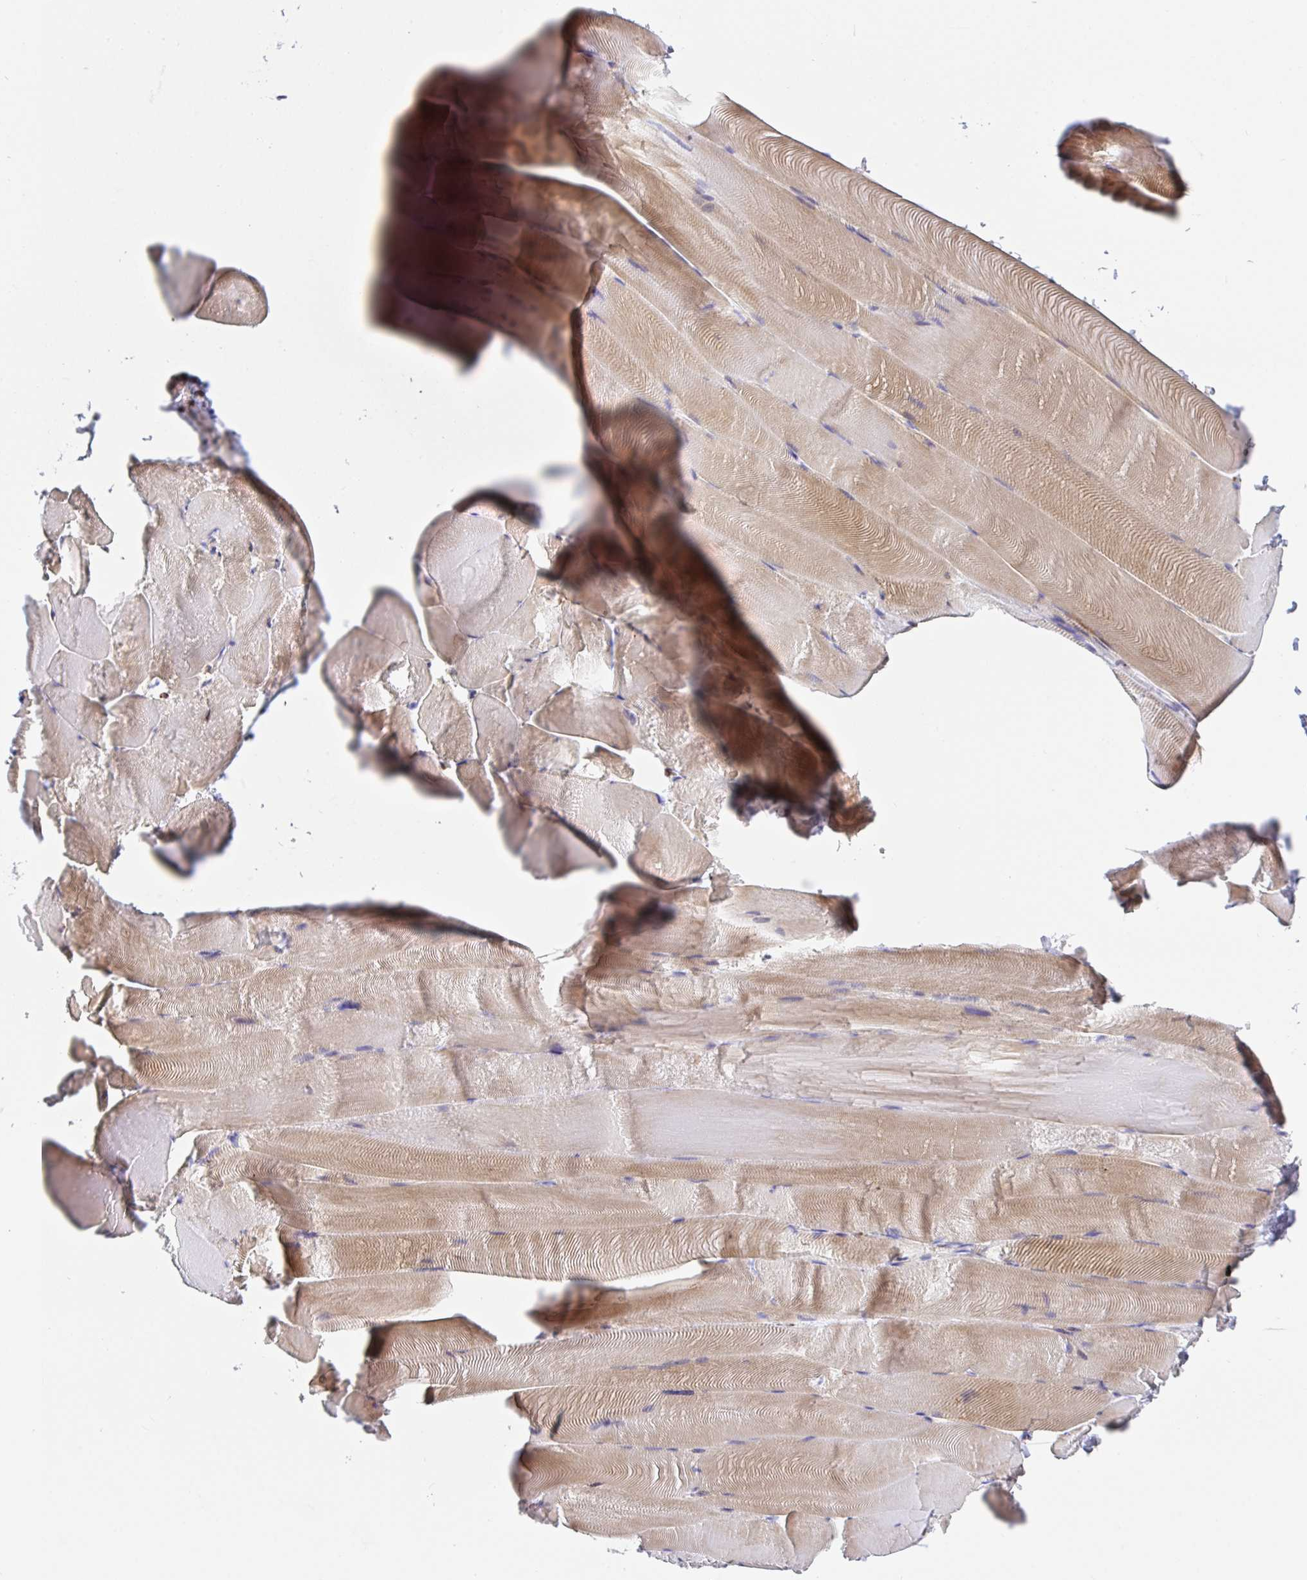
{"staining": {"intensity": "moderate", "quantity": "25%-75%", "location": "cytoplasmic/membranous,nuclear"}, "tissue": "skeletal muscle", "cell_type": "Myocytes", "image_type": "normal", "snomed": [{"axis": "morphology", "description": "Normal tissue, NOS"}, {"axis": "topography", "description": "Skeletal muscle"}], "caption": "A medium amount of moderate cytoplasmic/membranous,nuclear expression is present in approximately 25%-75% of myocytes in benign skeletal muscle.", "gene": "SETD5", "patient": {"sex": "female", "age": 64}}